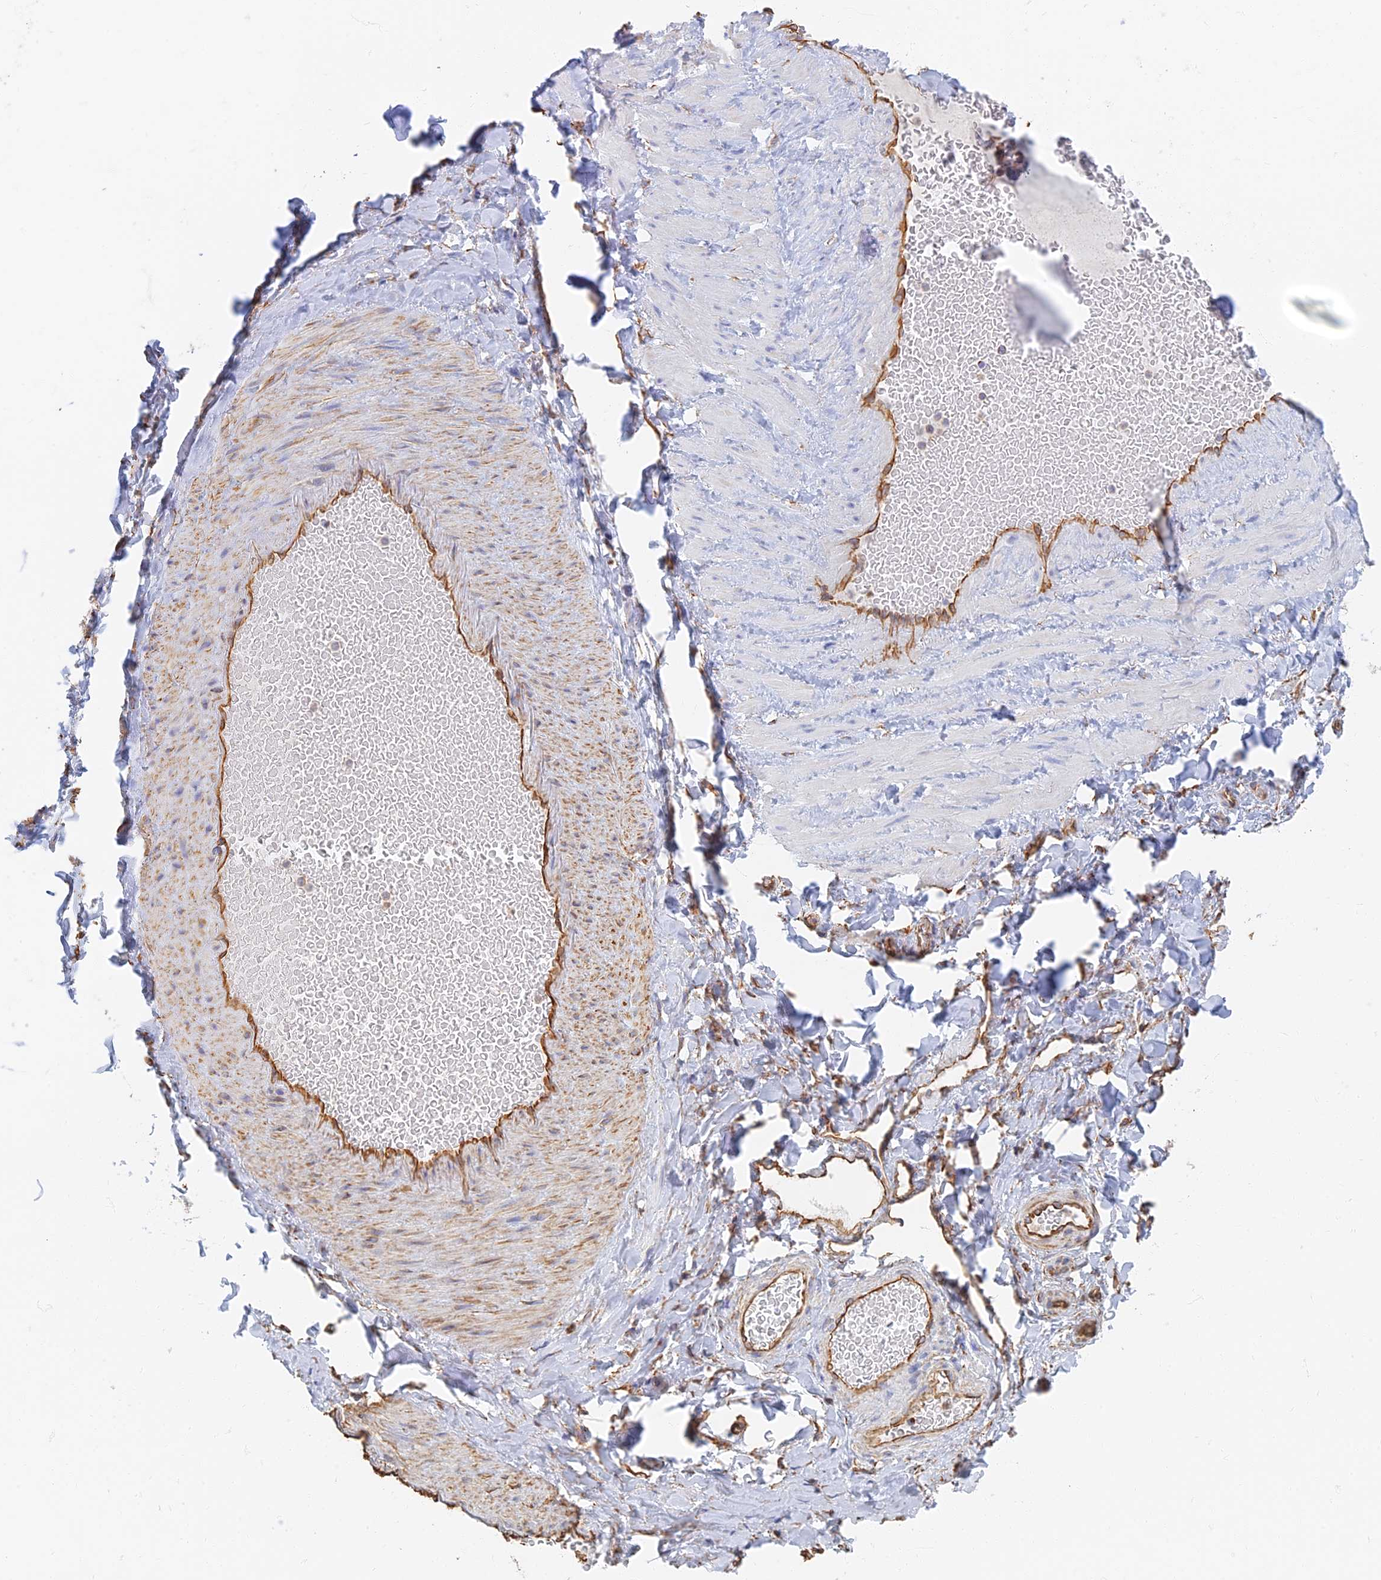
{"staining": {"intensity": "moderate", "quantity": ">75%", "location": "cytoplasmic/membranous"}, "tissue": "adipose tissue", "cell_type": "Adipocytes", "image_type": "normal", "snomed": [{"axis": "morphology", "description": "Normal tissue, NOS"}, {"axis": "topography", "description": "Soft tissue"}, {"axis": "topography", "description": "Vascular tissue"}], "caption": "Moderate cytoplasmic/membranous positivity for a protein is present in approximately >75% of adipocytes of unremarkable adipose tissue using immunohistochemistry.", "gene": "RMC1", "patient": {"sex": "male", "age": 54}}